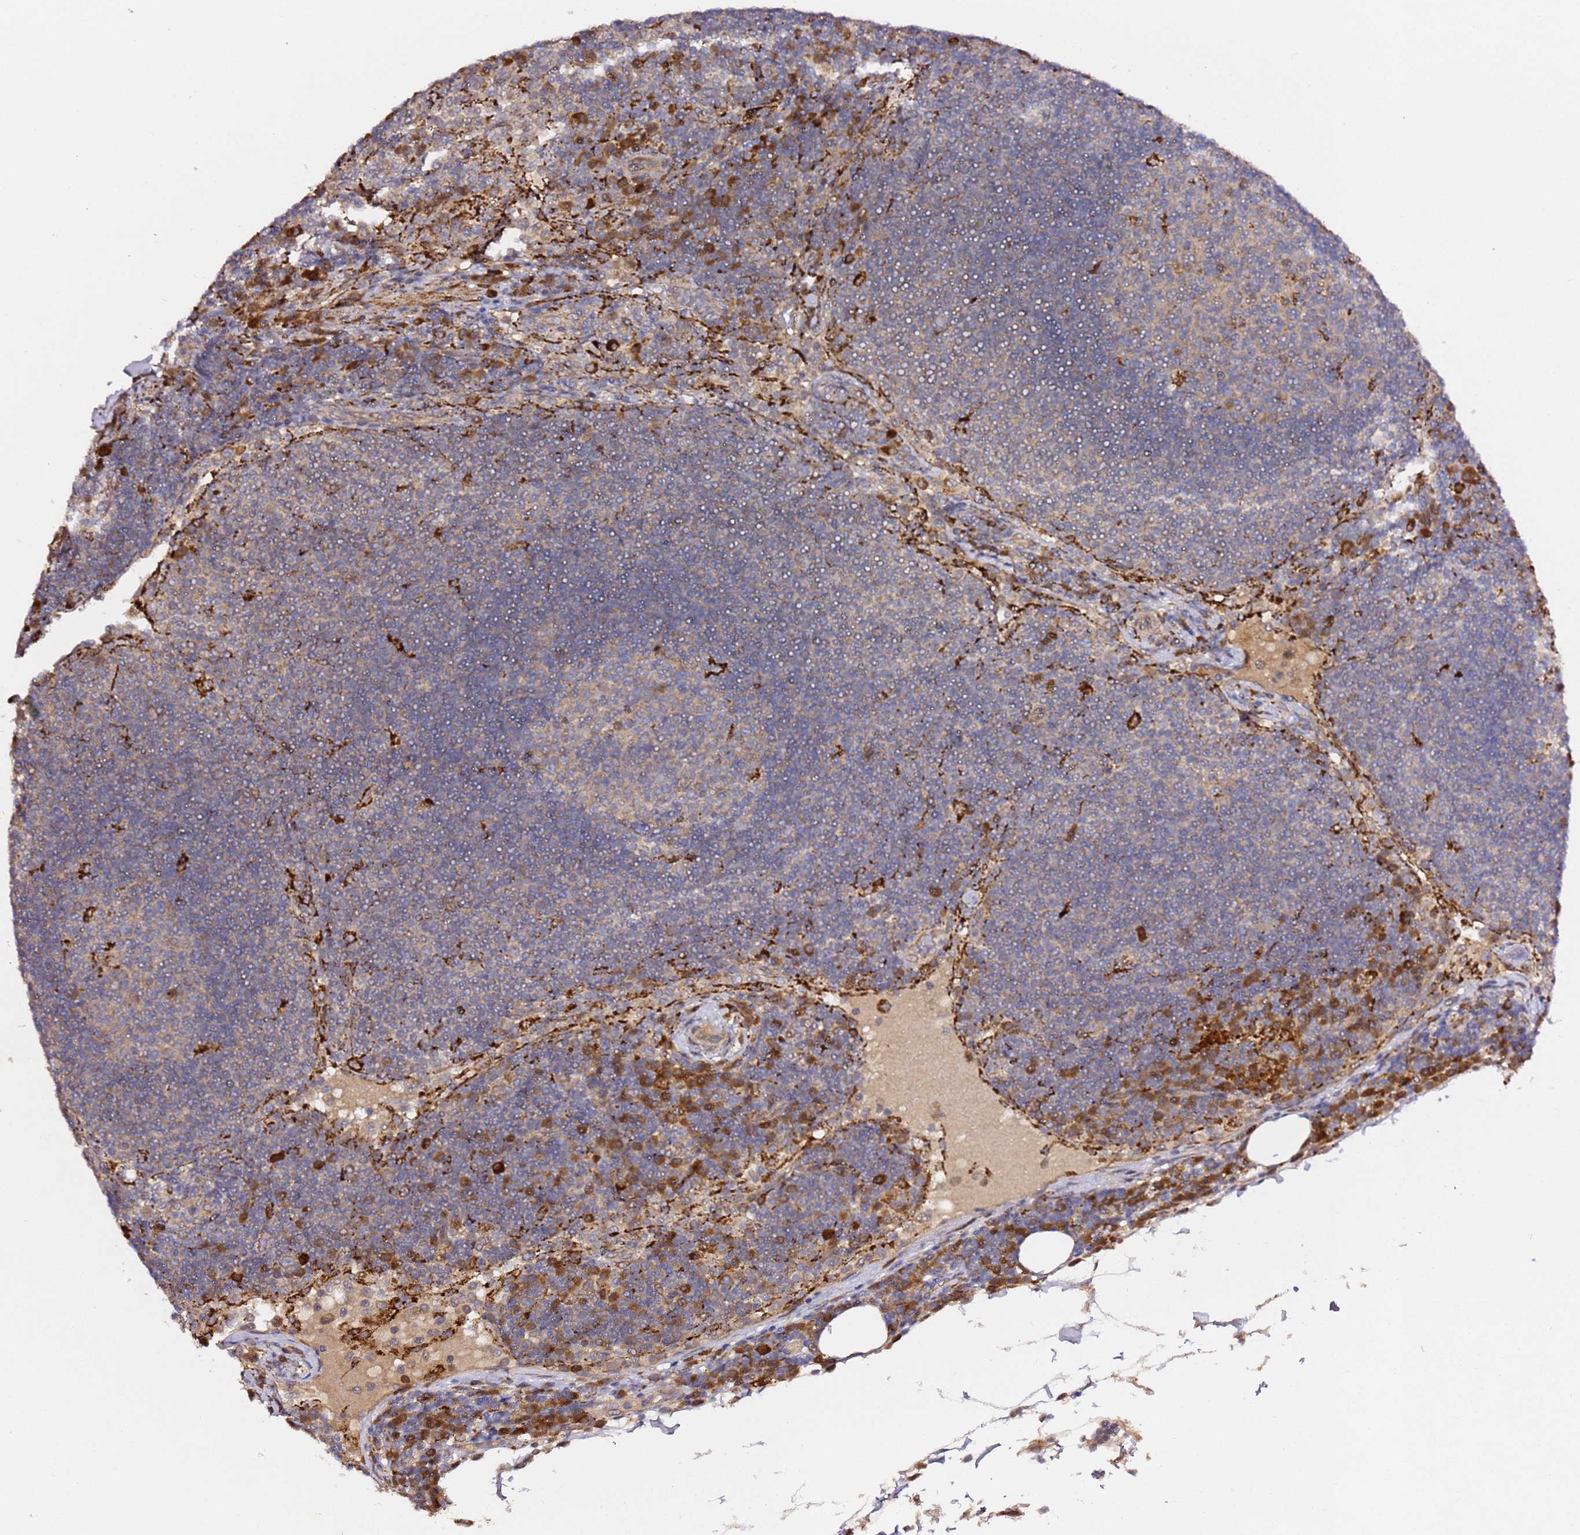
{"staining": {"intensity": "negative", "quantity": "none", "location": "none"}, "tissue": "lymph node", "cell_type": "Germinal center cells", "image_type": "normal", "snomed": [{"axis": "morphology", "description": "Normal tissue, NOS"}, {"axis": "topography", "description": "Lymph node"}], "caption": "DAB (3,3'-diaminobenzidine) immunohistochemical staining of benign lymph node shows no significant staining in germinal center cells. (DAB immunohistochemistry (IHC) with hematoxylin counter stain).", "gene": "ALG11", "patient": {"sex": "female", "age": 53}}